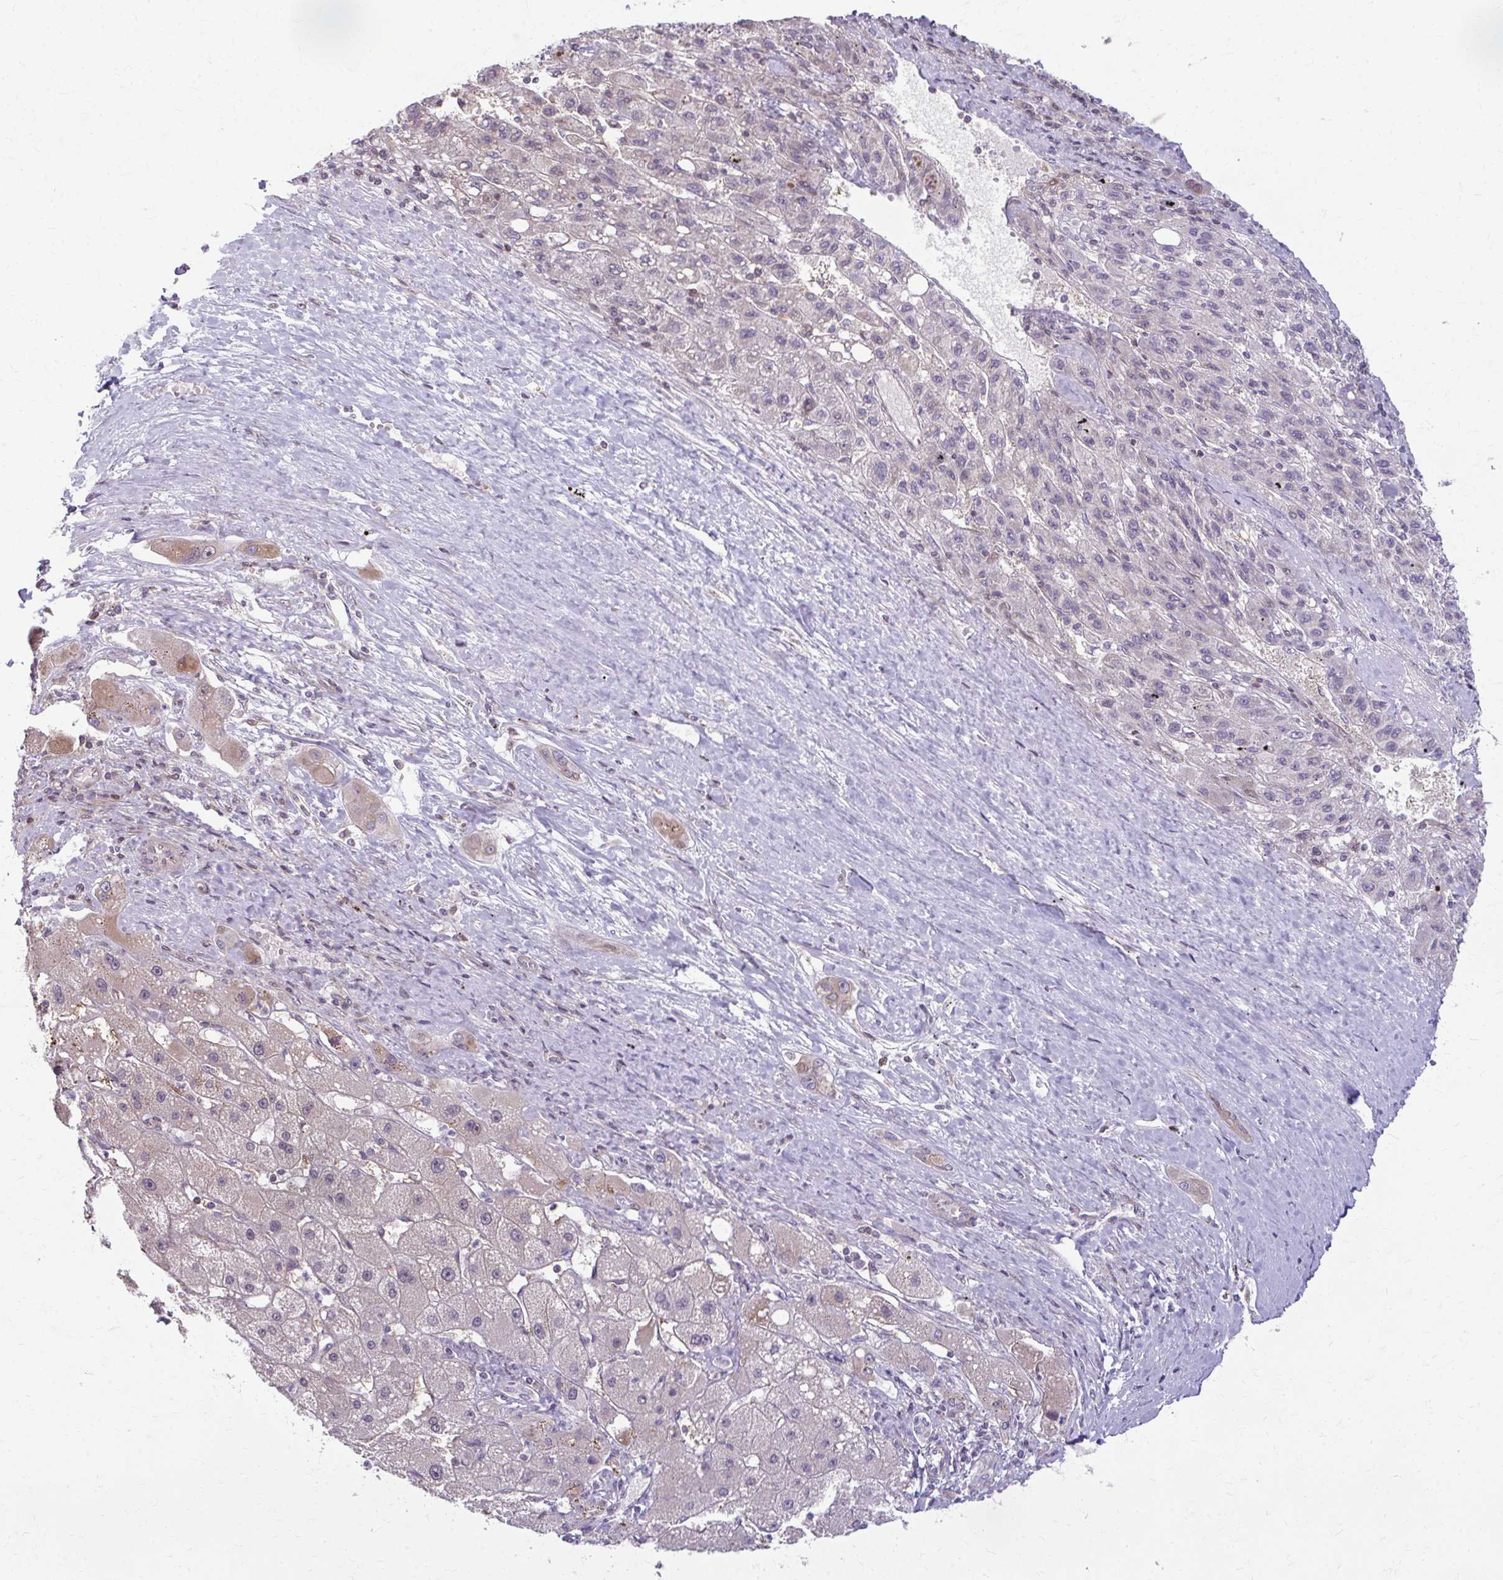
{"staining": {"intensity": "moderate", "quantity": "<25%", "location": "cytoplasmic/membranous"}, "tissue": "liver cancer", "cell_type": "Tumor cells", "image_type": "cancer", "snomed": [{"axis": "morphology", "description": "Carcinoma, Hepatocellular, NOS"}, {"axis": "topography", "description": "Liver"}], "caption": "Hepatocellular carcinoma (liver) stained for a protein shows moderate cytoplasmic/membranous positivity in tumor cells.", "gene": "MAF1", "patient": {"sex": "female", "age": 82}}